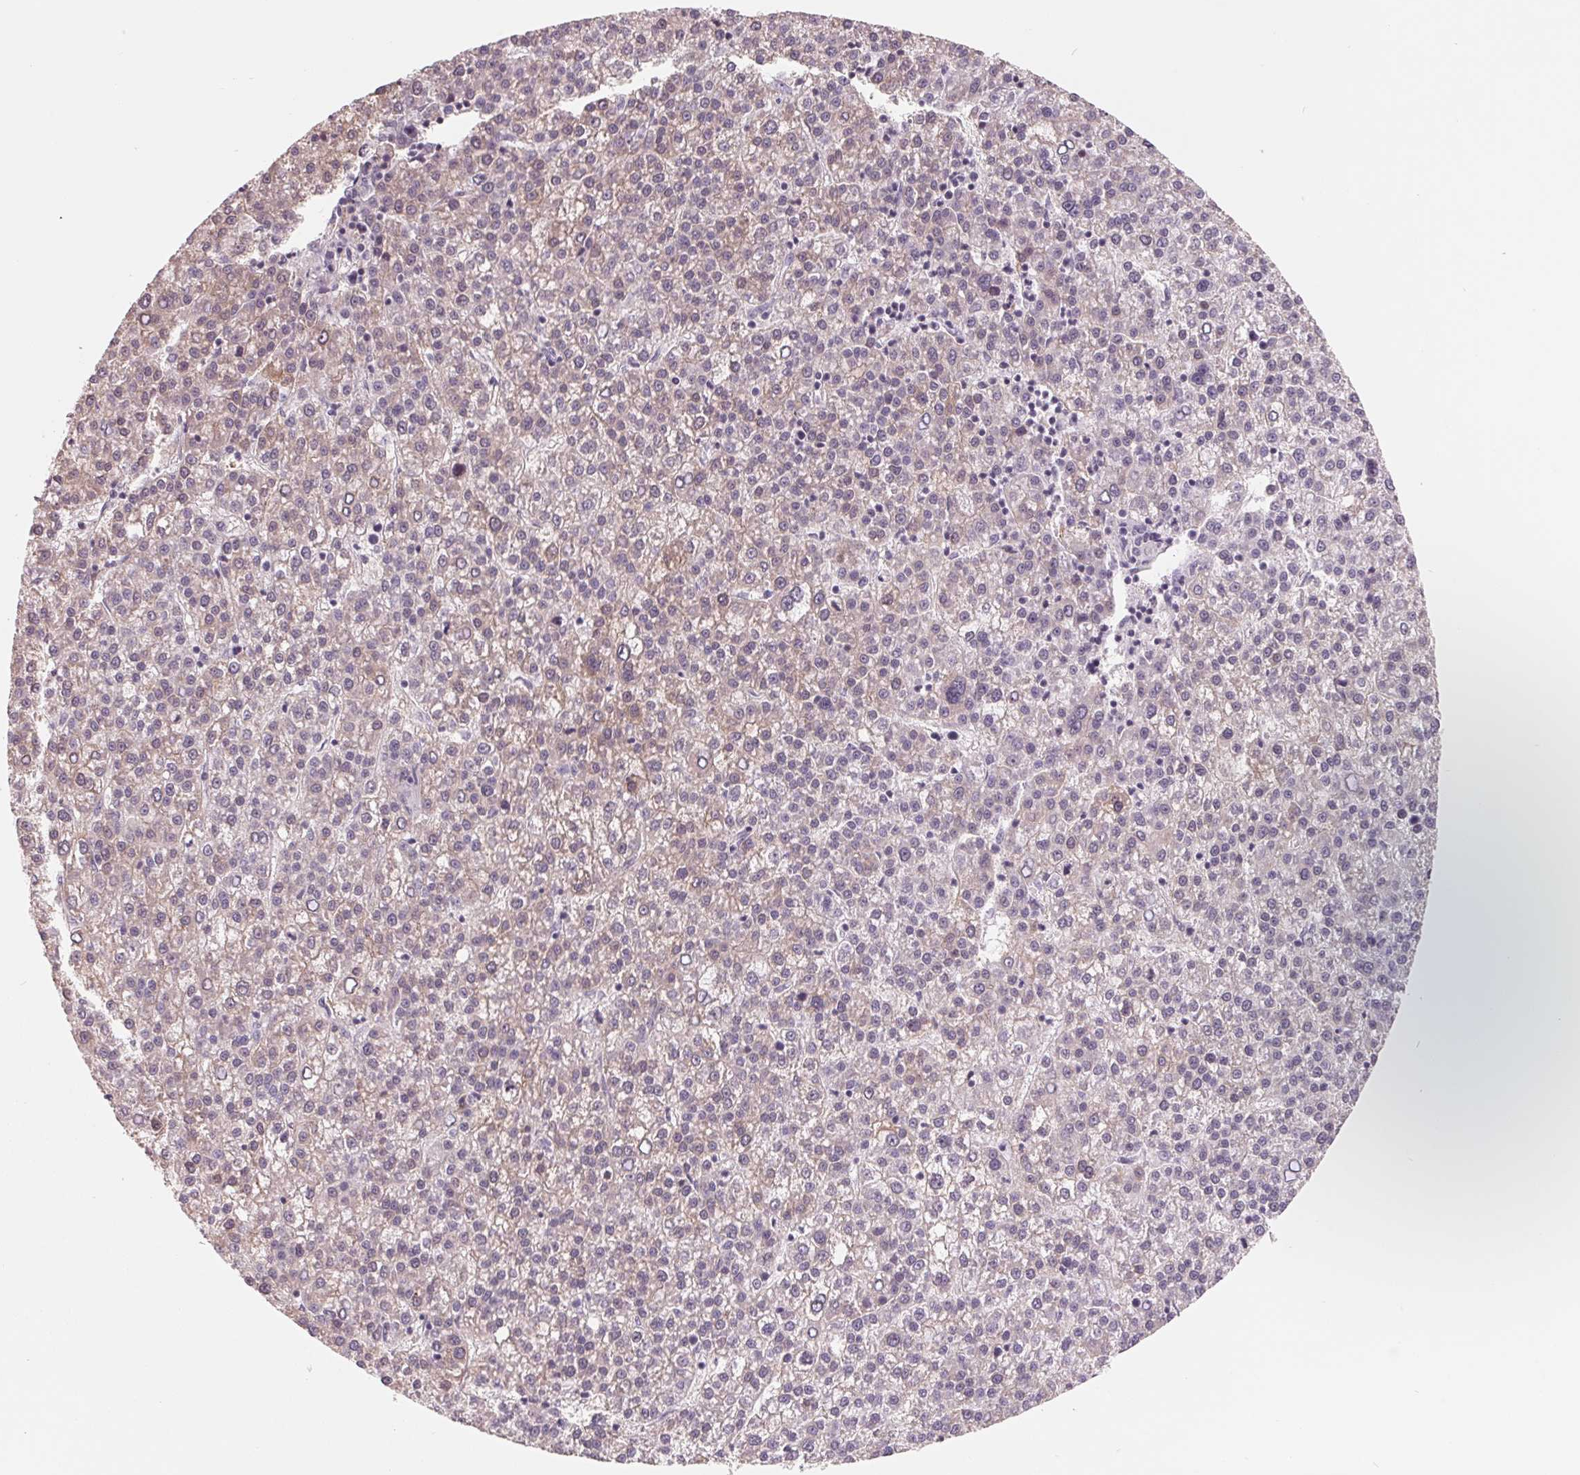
{"staining": {"intensity": "weak", "quantity": "25%-75%", "location": "cytoplasmic/membranous"}, "tissue": "liver cancer", "cell_type": "Tumor cells", "image_type": "cancer", "snomed": [{"axis": "morphology", "description": "Carcinoma, Hepatocellular, NOS"}, {"axis": "topography", "description": "Liver"}], "caption": "Weak cytoplasmic/membranous protein staining is appreciated in about 25%-75% of tumor cells in liver hepatocellular carcinoma.", "gene": "FTCD", "patient": {"sex": "female", "age": 58}}